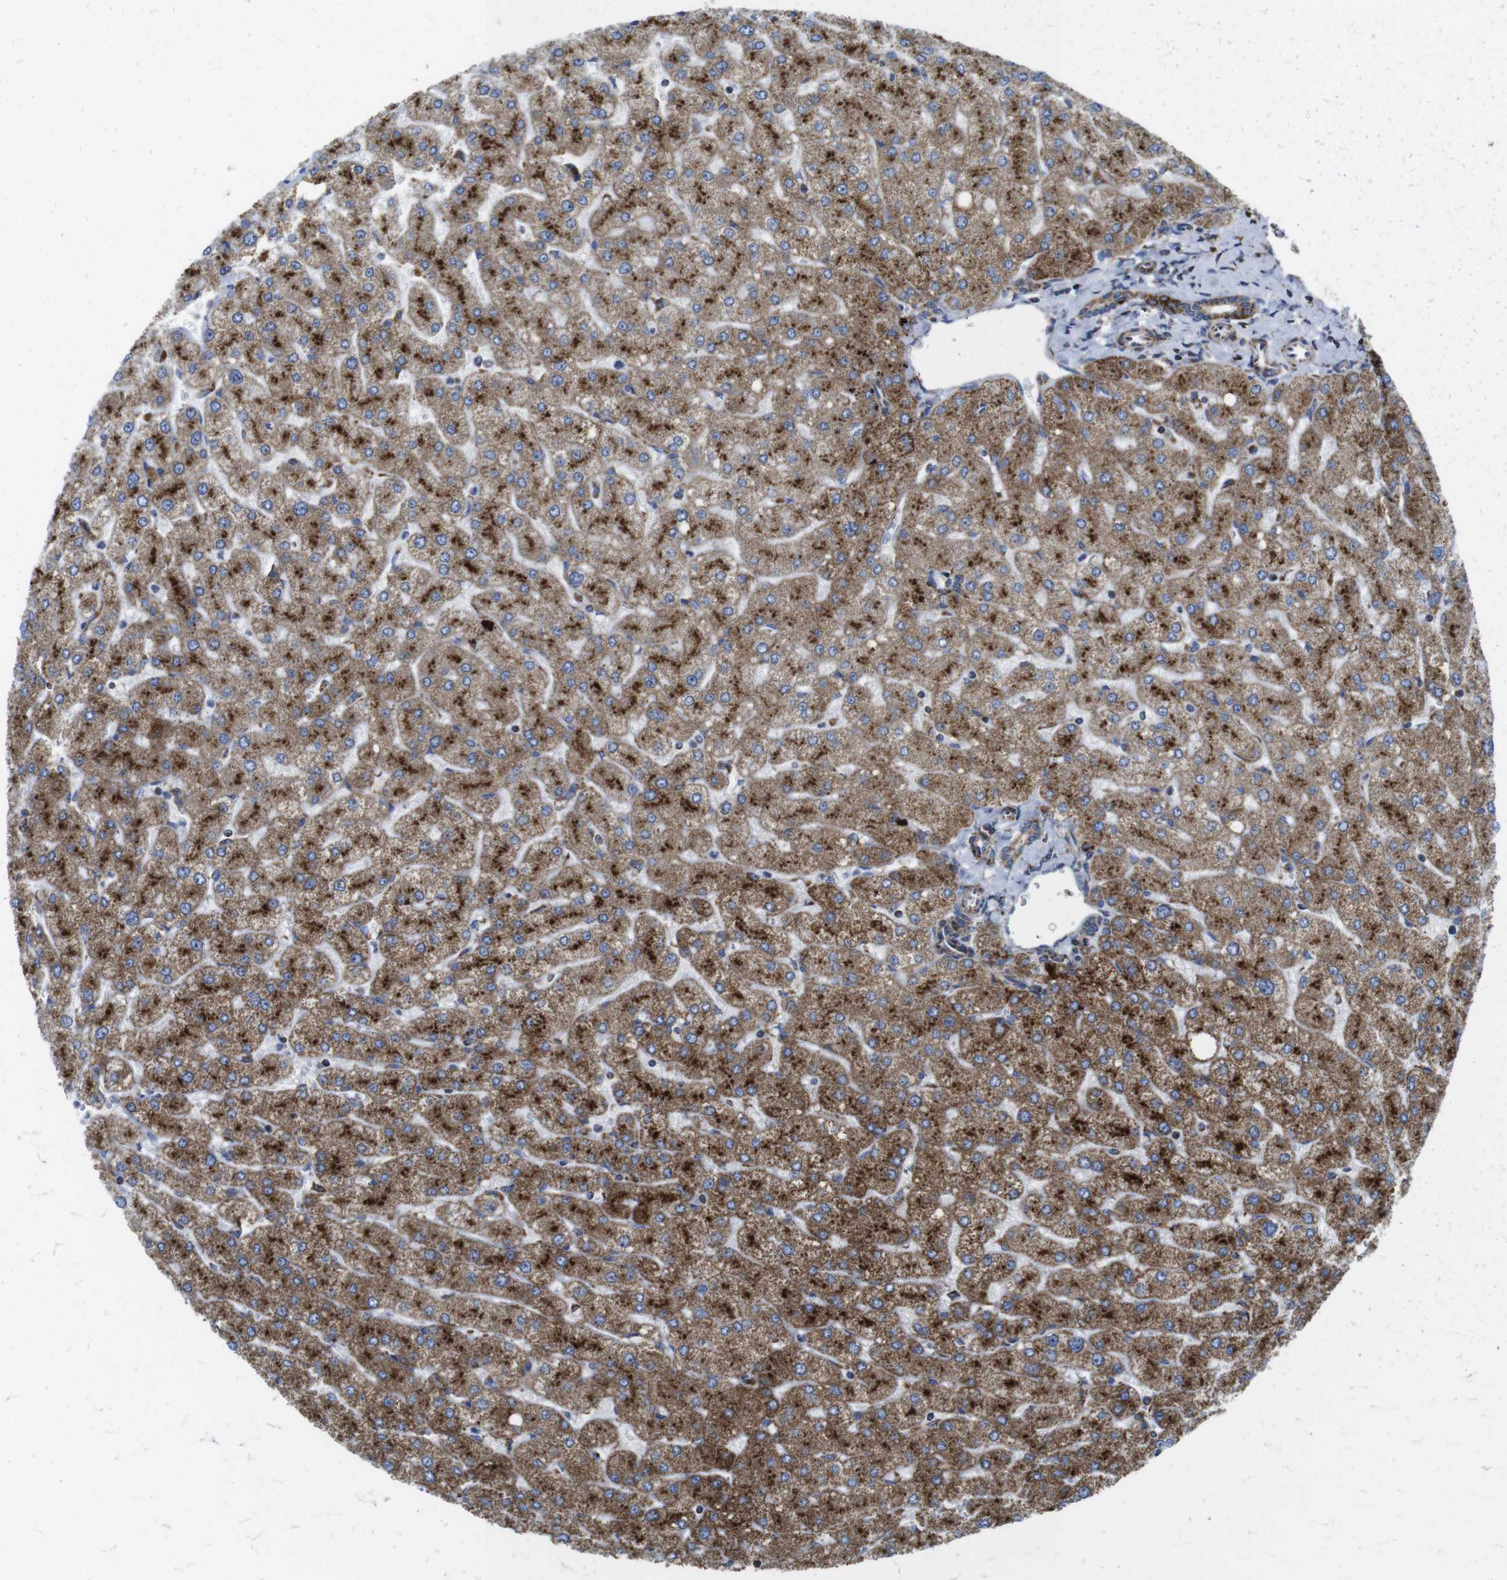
{"staining": {"intensity": "moderate", "quantity": "25%-75%", "location": "cytoplasmic/membranous"}, "tissue": "liver", "cell_type": "Cholangiocytes", "image_type": "normal", "snomed": [{"axis": "morphology", "description": "Normal tissue, NOS"}, {"axis": "topography", "description": "Liver"}], "caption": "Human liver stained for a protein (brown) demonstrates moderate cytoplasmic/membranous positive expression in about 25%-75% of cholangiocytes.", "gene": "TMEM192", "patient": {"sex": "male", "age": 55}}